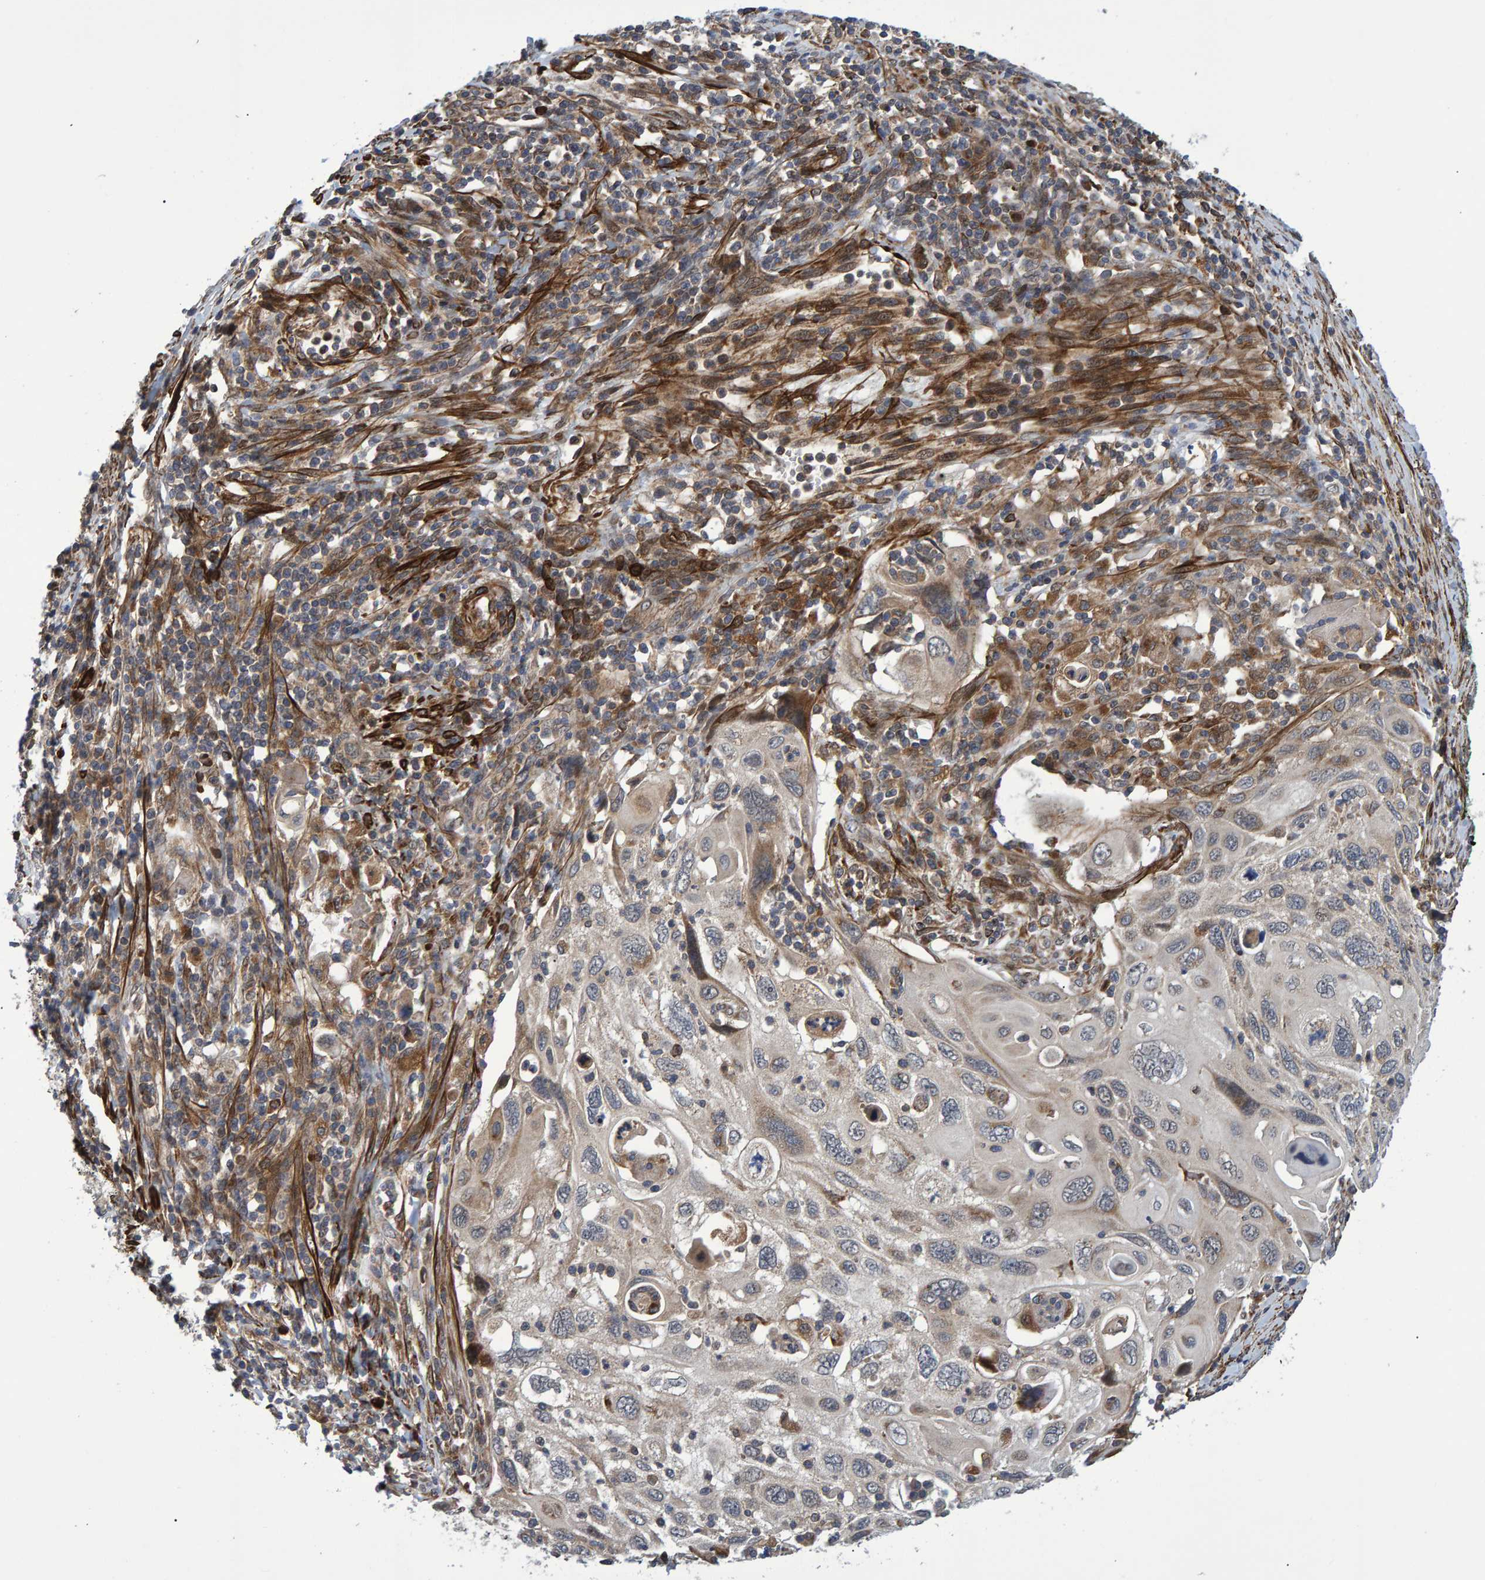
{"staining": {"intensity": "weak", "quantity": "<25%", "location": "cytoplasmic/membranous"}, "tissue": "cervical cancer", "cell_type": "Tumor cells", "image_type": "cancer", "snomed": [{"axis": "morphology", "description": "Squamous cell carcinoma, NOS"}, {"axis": "topography", "description": "Cervix"}], "caption": "Immunohistochemistry micrograph of human cervical cancer stained for a protein (brown), which exhibits no expression in tumor cells. (Brightfield microscopy of DAB immunohistochemistry (IHC) at high magnification).", "gene": "ATP6V1H", "patient": {"sex": "female", "age": 70}}